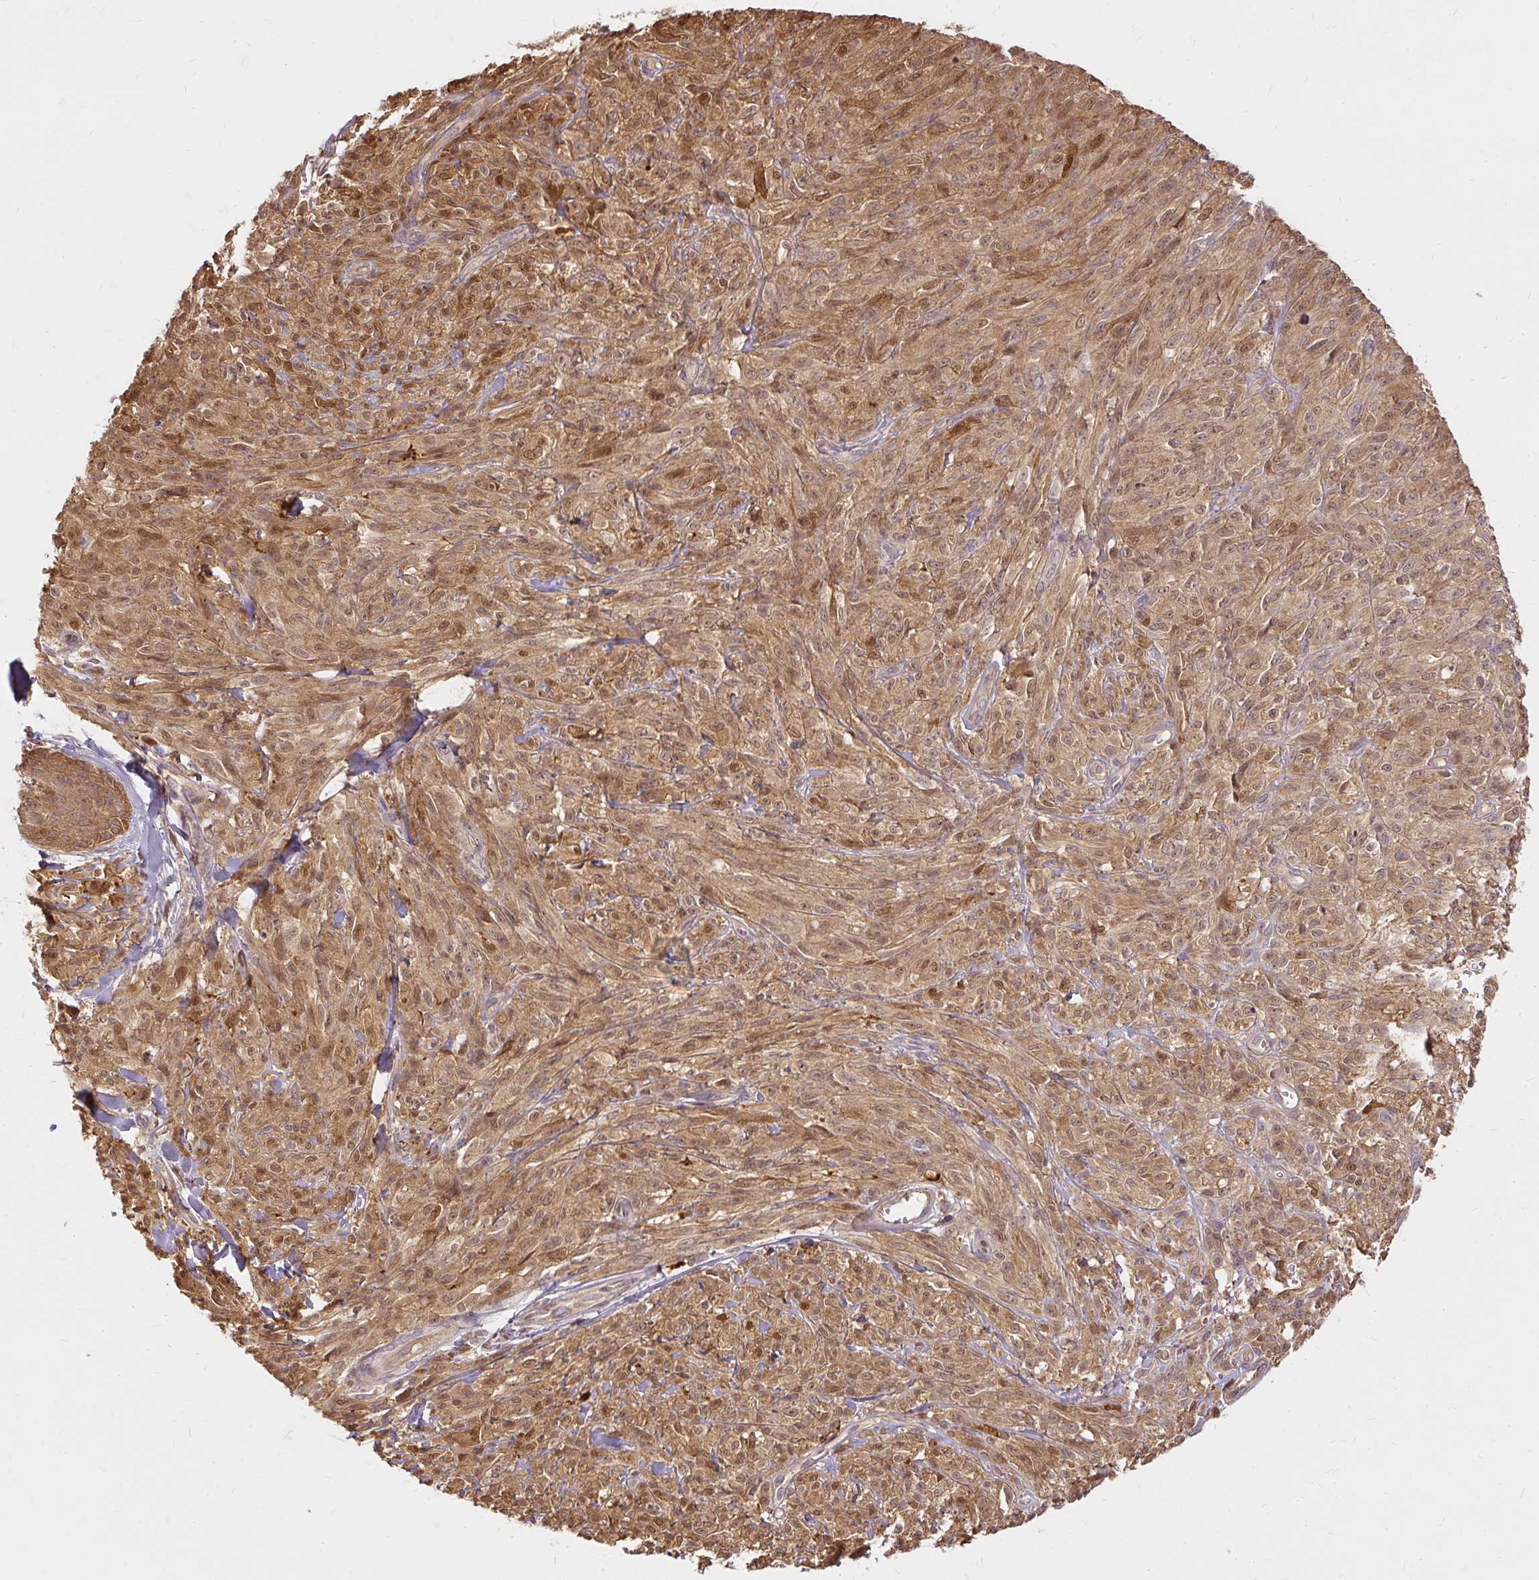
{"staining": {"intensity": "moderate", "quantity": ">75%", "location": "cytoplasmic/membranous,nuclear"}, "tissue": "melanoma", "cell_type": "Tumor cells", "image_type": "cancer", "snomed": [{"axis": "morphology", "description": "Malignant melanoma, NOS"}, {"axis": "topography", "description": "Skin of upper arm"}], "caption": "IHC image of malignant melanoma stained for a protein (brown), which displays medium levels of moderate cytoplasmic/membranous and nuclear positivity in about >75% of tumor cells.", "gene": "AP5S1", "patient": {"sex": "female", "age": 65}}